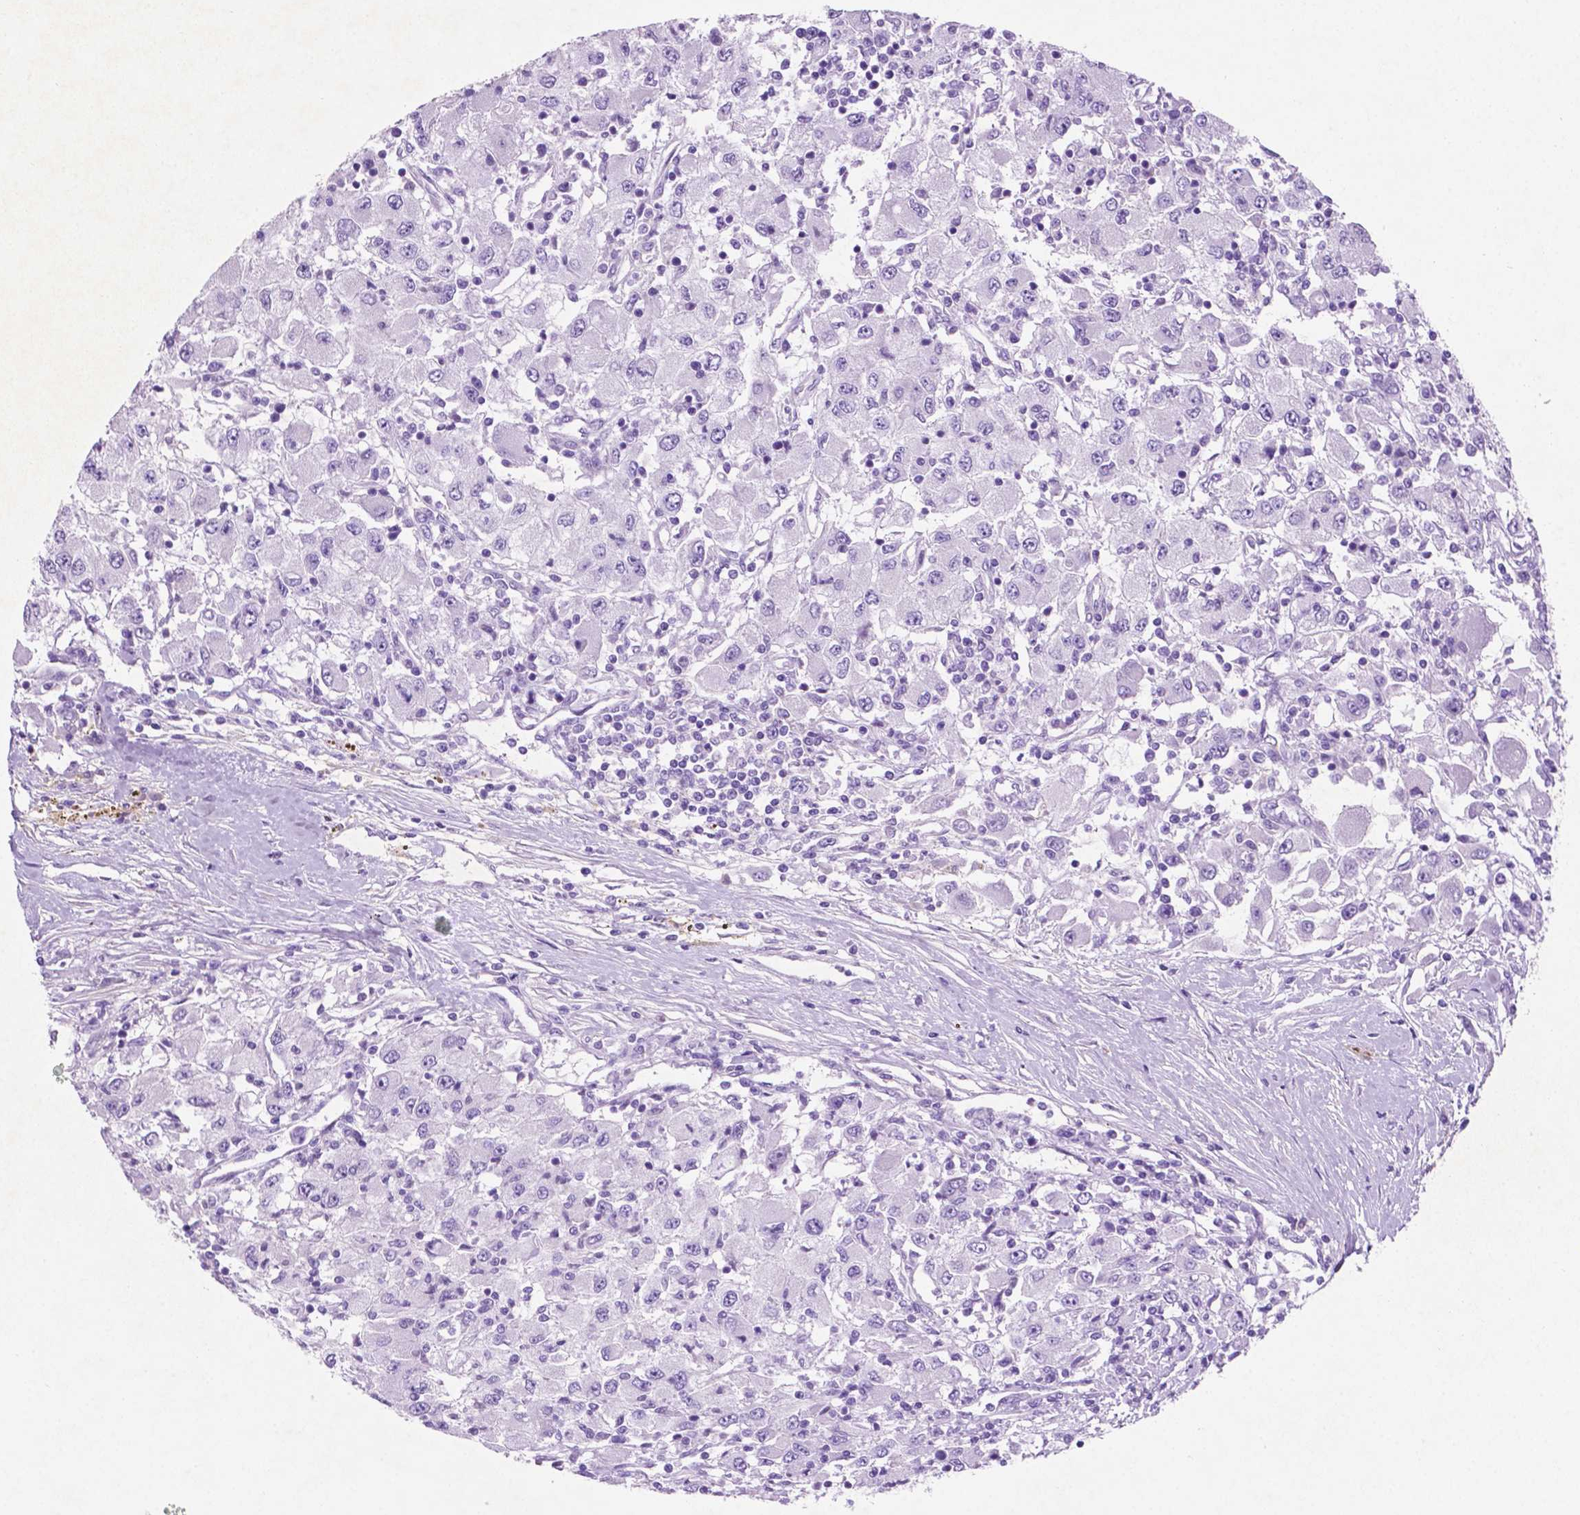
{"staining": {"intensity": "negative", "quantity": "none", "location": "none"}, "tissue": "renal cancer", "cell_type": "Tumor cells", "image_type": "cancer", "snomed": [{"axis": "morphology", "description": "Adenocarcinoma, NOS"}, {"axis": "topography", "description": "Kidney"}], "caption": "An image of human renal cancer is negative for staining in tumor cells.", "gene": "ASPG", "patient": {"sex": "female", "age": 67}}